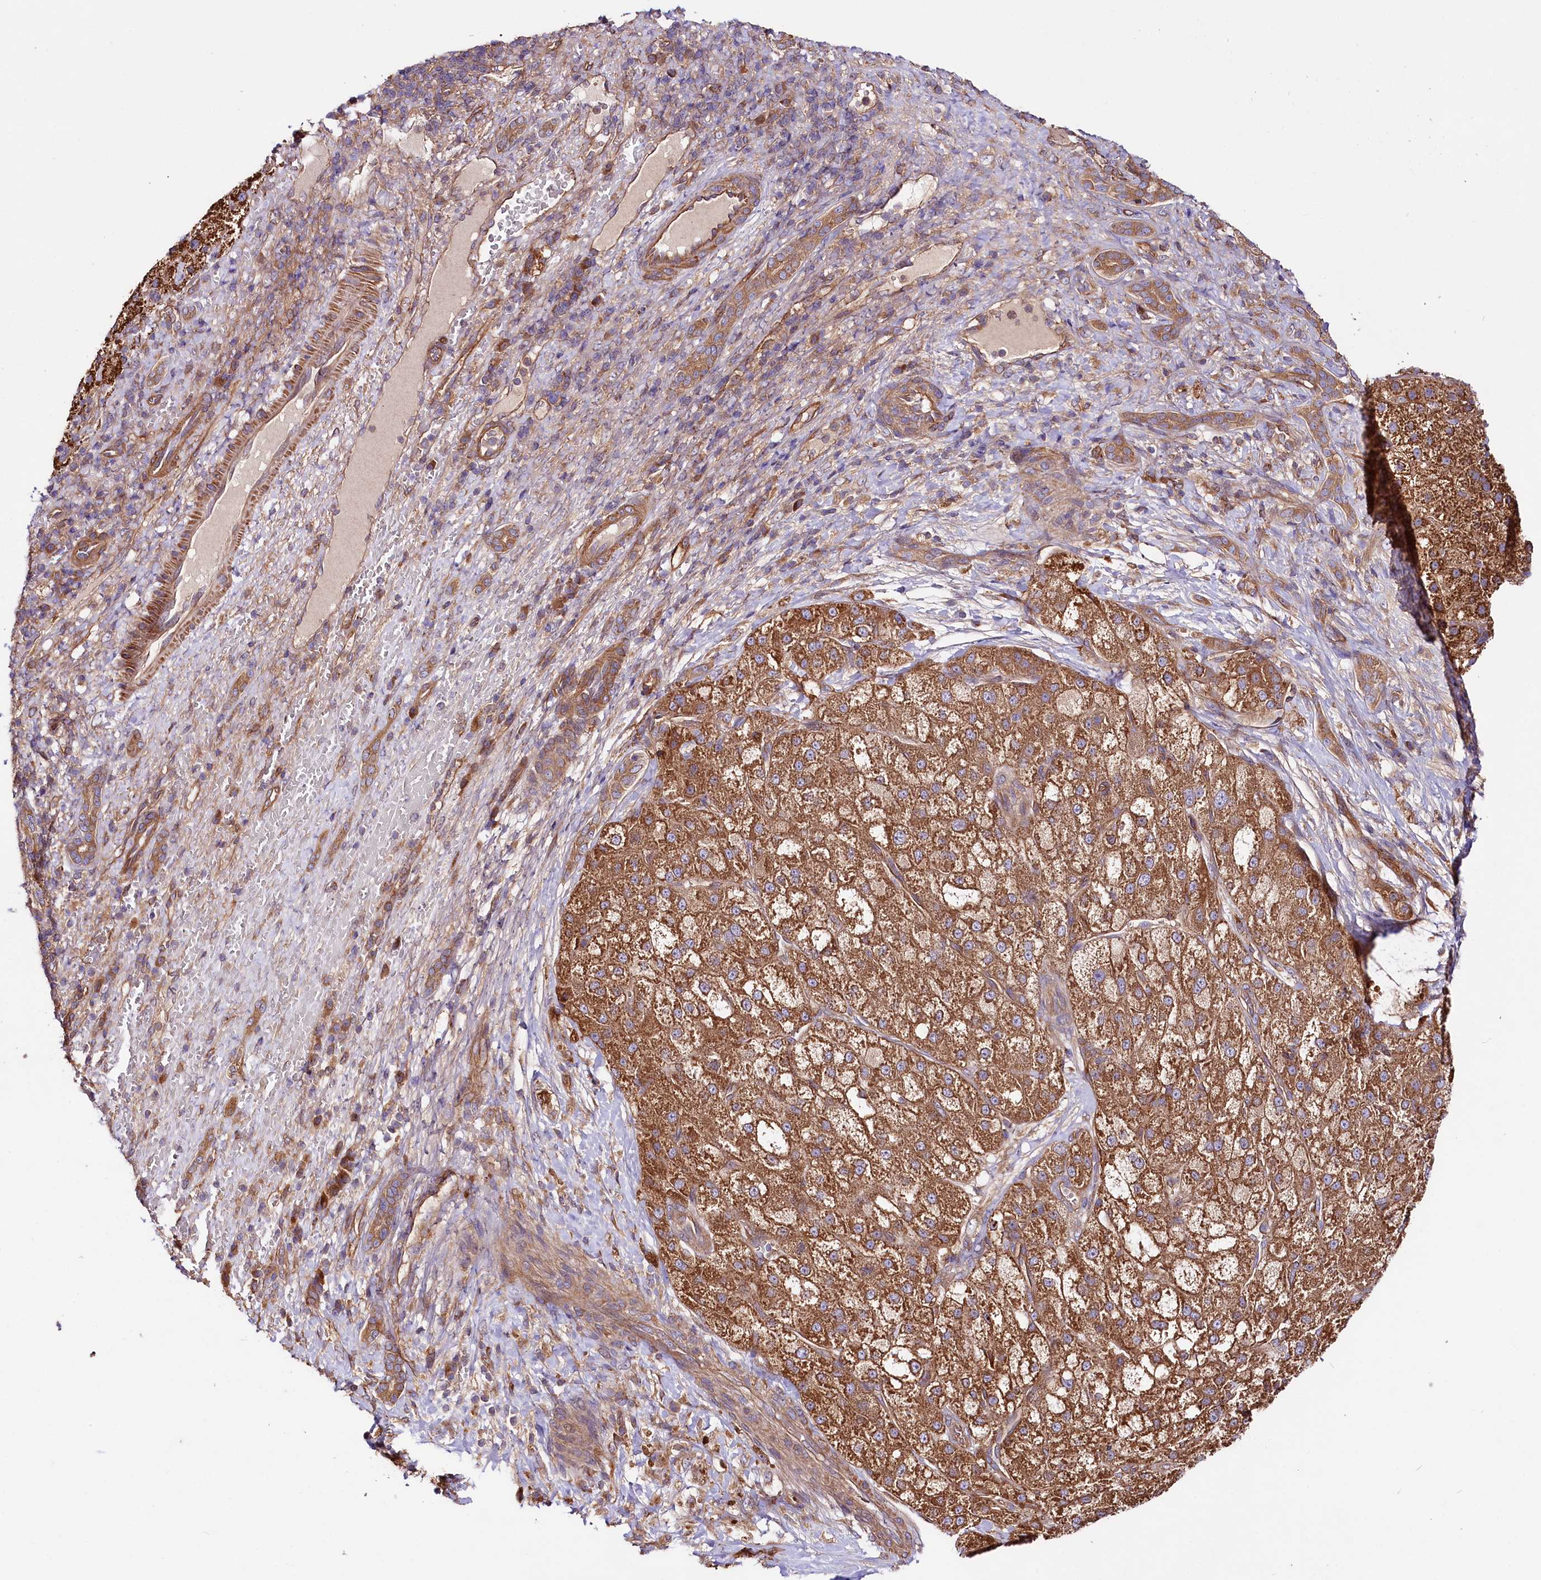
{"staining": {"intensity": "strong", "quantity": ">75%", "location": "cytoplasmic/membranous"}, "tissue": "liver cancer", "cell_type": "Tumor cells", "image_type": "cancer", "snomed": [{"axis": "morphology", "description": "Normal tissue, NOS"}, {"axis": "morphology", "description": "Carcinoma, Hepatocellular, NOS"}, {"axis": "topography", "description": "Liver"}], "caption": "The micrograph shows a brown stain indicating the presence of a protein in the cytoplasmic/membranous of tumor cells in hepatocellular carcinoma (liver).", "gene": "CEP295", "patient": {"sex": "male", "age": 57}}